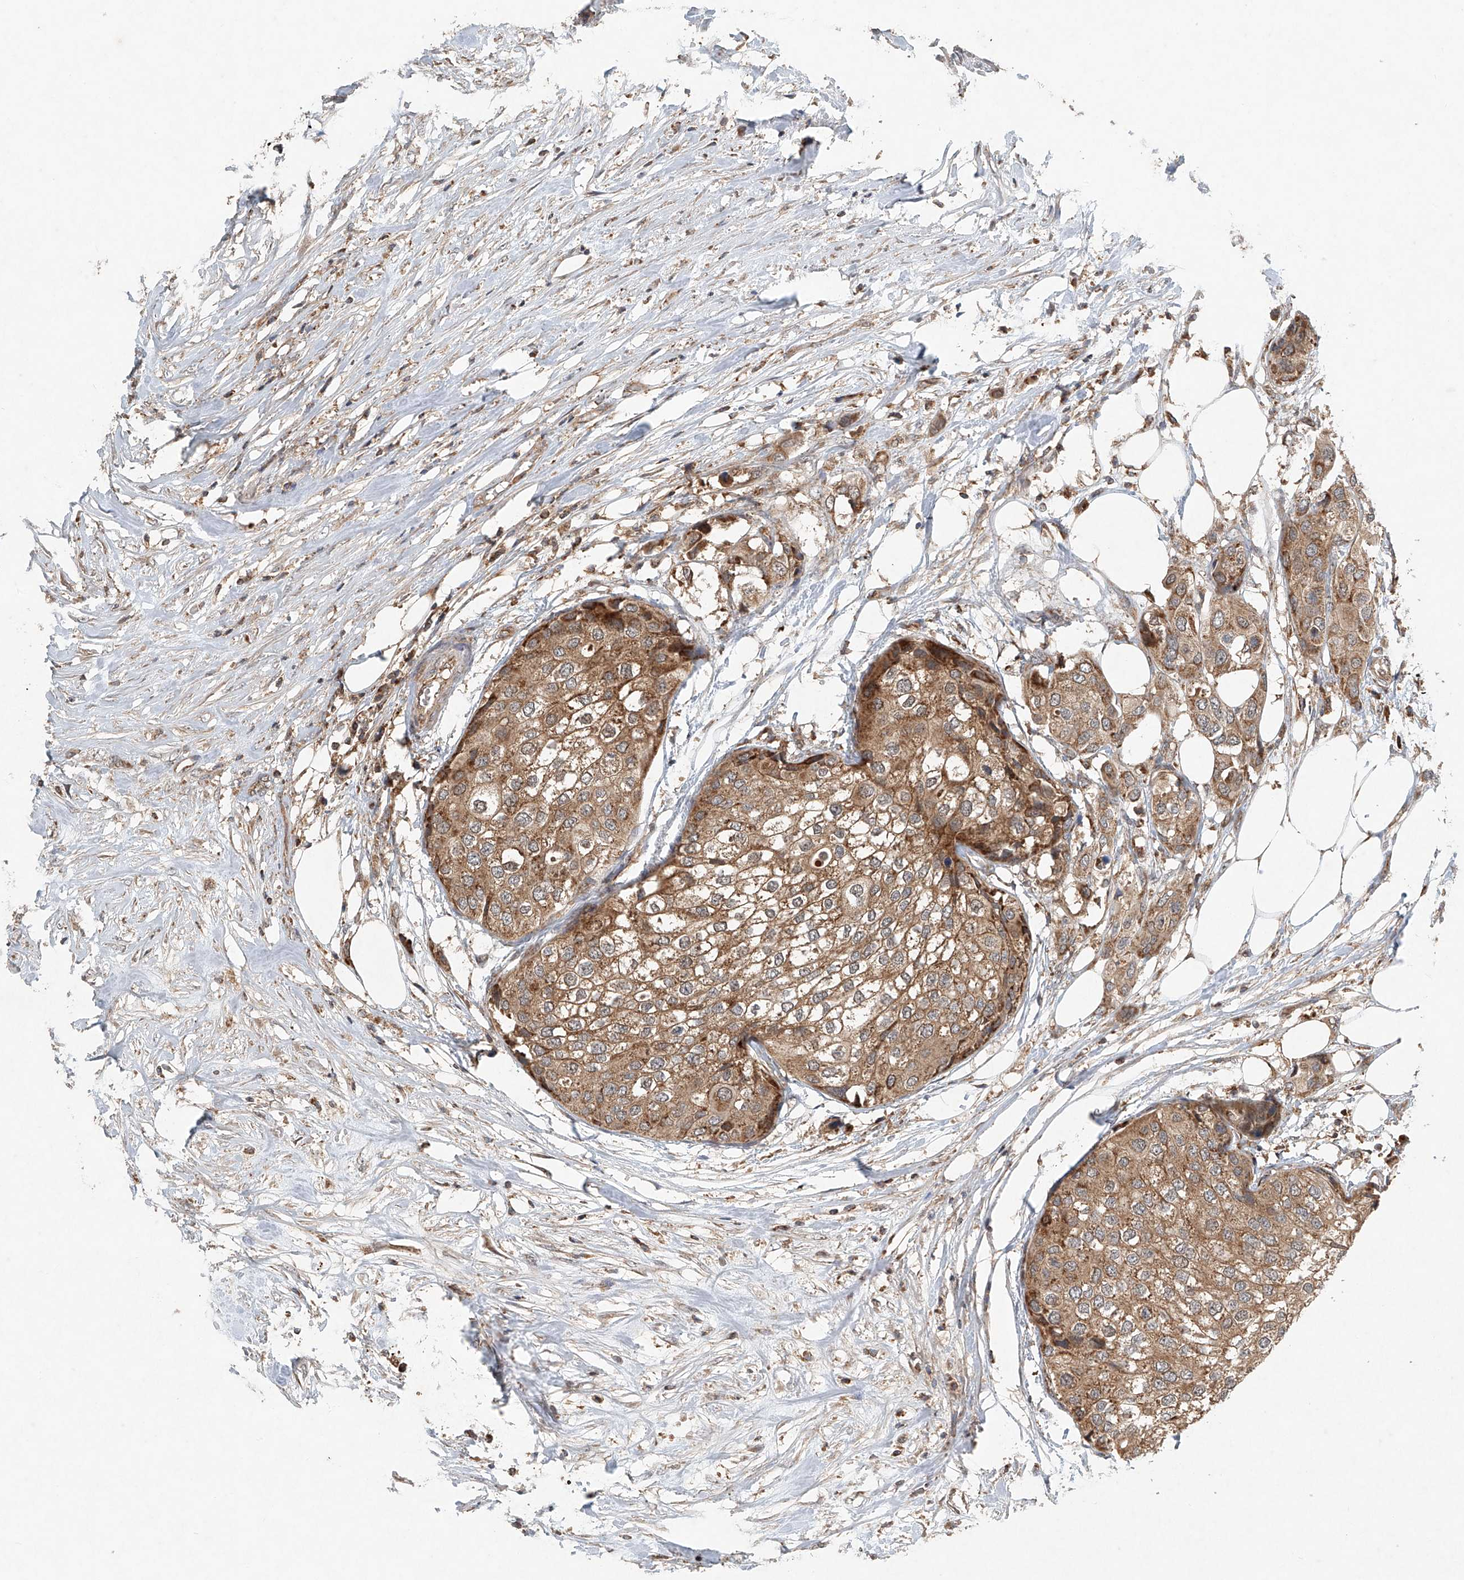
{"staining": {"intensity": "moderate", "quantity": ">75%", "location": "cytoplasmic/membranous"}, "tissue": "urothelial cancer", "cell_type": "Tumor cells", "image_type": "cancer", "snomed": [{"axis": "morphology", "description": "Urothelial carcinoma, High grade"}, {"axis": "topography", "description": "Urinary bladder"}], "caption": "DAB immunohistochemical staining of urothelial carcinoma (high-grade) shows moderate cytoplasmic/membranous protein expression in about >75% of tumor cells. (Brightfield microscopy of DAB IHC at high magnification).", "gene": "DCAF11", "patient": {"sex": "male", "age": 64}}